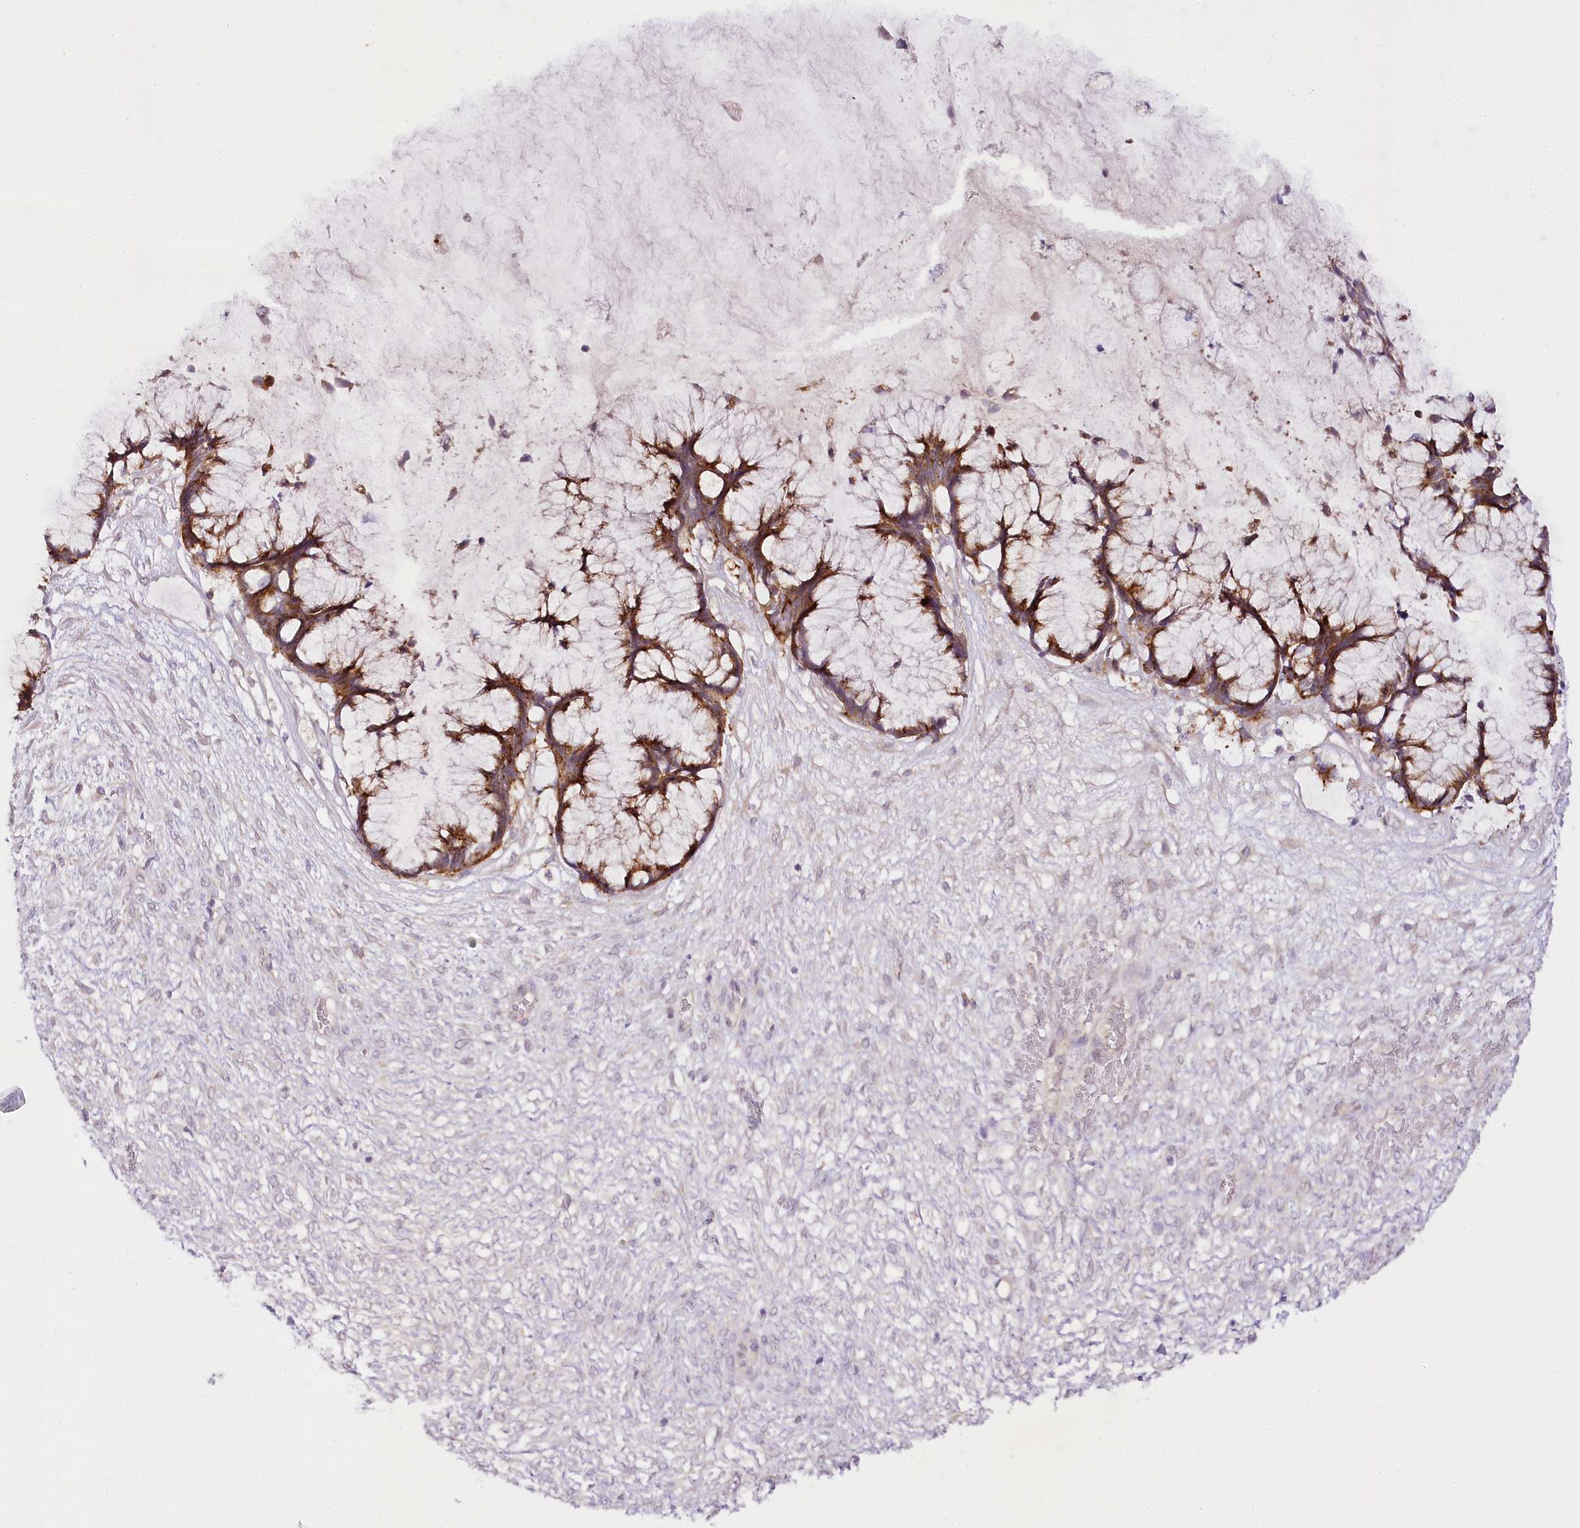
{"staining": {"intensity": "moderate", "quantity": ">75%", "location": "cytoplasmic/membranous"}, "tissue": "ovarian cancer", "cell_type": "Tumor cells", "image_type": "cancer", "snomed": [{"axis": "morphology", "description": "Cystadenocarcinoma, mucinous, NOS"}, {"axis": "topography", "description": "Ovary"}], "caption": "Tumor cells show medium levels of moderate cytoplasmic/membranous staining in about >75% of cells in mucinous cystadenocarcinoma (ovarian). (DAB (3,3'-diaminobenzidine) IHC with brightfield microscopy, high magnification).", "gene": "VWA5A", "patient": {"sex": "female", "age": 42}}